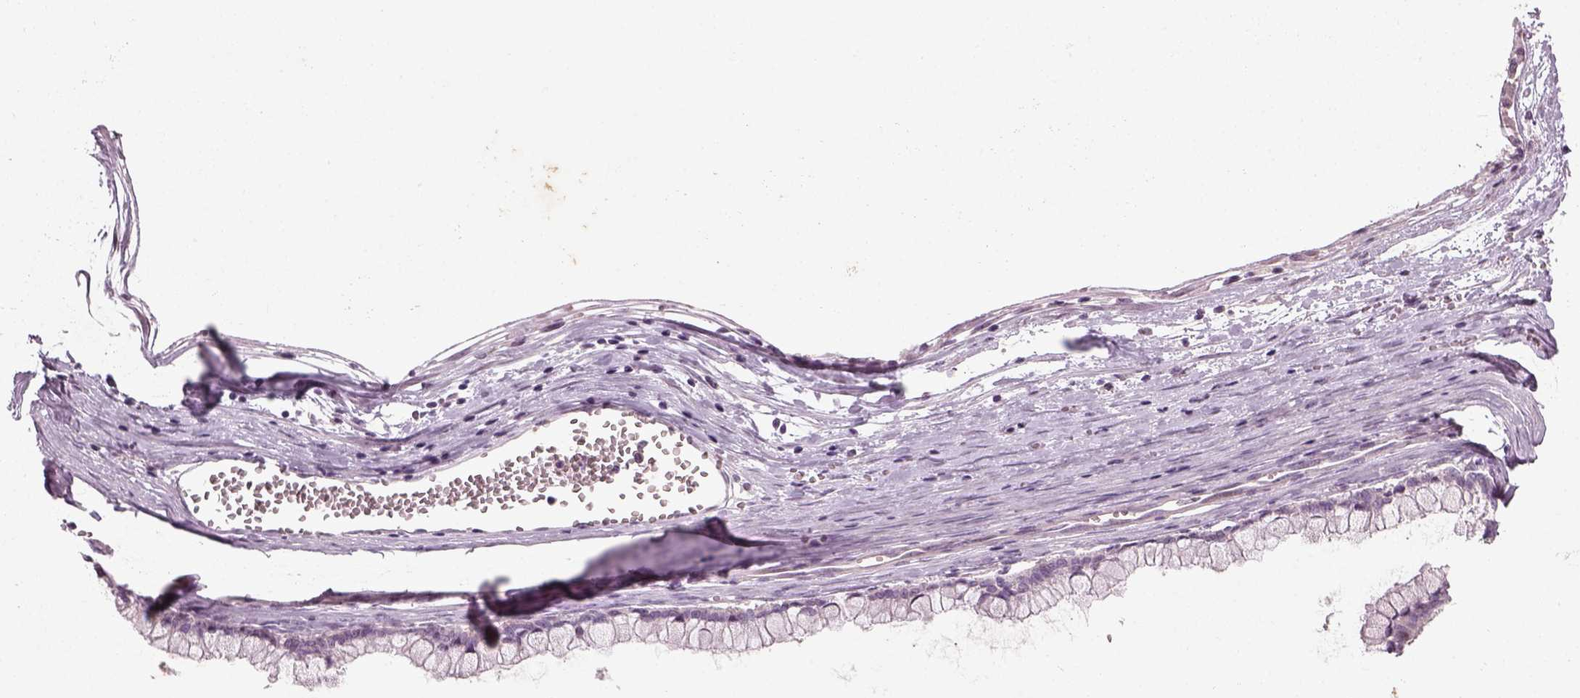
{"staining": {"intensity": "negative", "quantity": "none", "location": "none"}, "tissue": "ovarian cancer", "cell_type": "Tumor cells", "image_type": "cancer", "snomed": [{"axis": "morphology", "description": "Cystadenocarcinoma, mucinous, NOS"}, {"axis": "topography", "description": "Ovary"}], "caption": "This is an immunohistochemistry (IHC) histopathology image of mucinous cystadenocarcinoma (ovarian). There is no staining in tumor cells.", "gene": "PENK", "patient": {"sex": "female", "age": 67}}